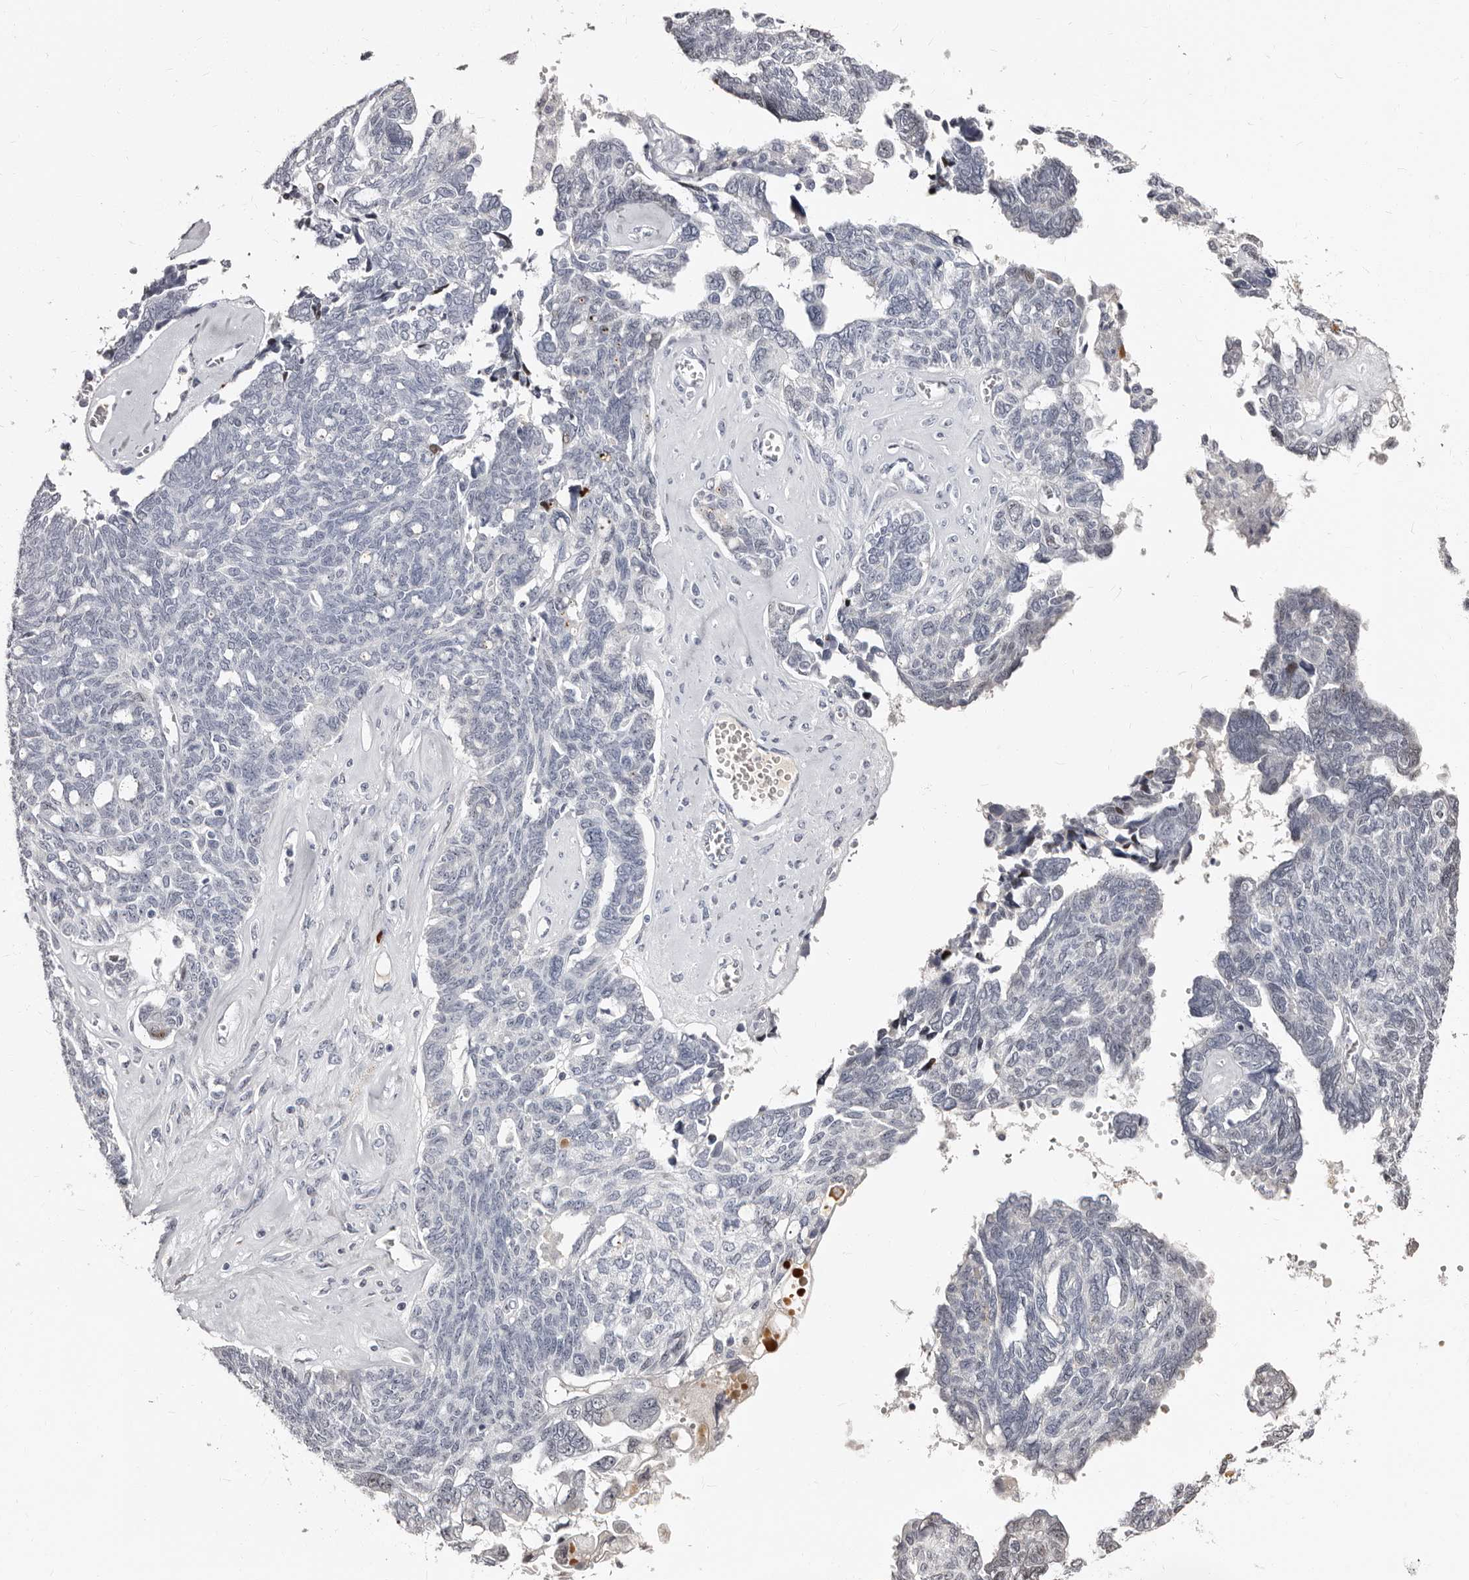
{"staining": {"intensity": "negative", "quantity": "none", "location": "none"}, "tissue": "ovarian cancer", "cell_type": "Tumor cells", "image_type": "cancer", "snomed": [{"axis": "morphology", "description": "Cystadenocarcinoma, serous, NOS"}, {"axis": "topography", "description": "Ovary"}], "caption": "Tumor cells show no significant protein staining in ovarian serous cystadenocarcinoma. (Immunohistochemistry (ihc), brightfield microscopy, high magnification).", "gene": "TBC1D22B", "patient": {"sex": "female", "age": 79}}